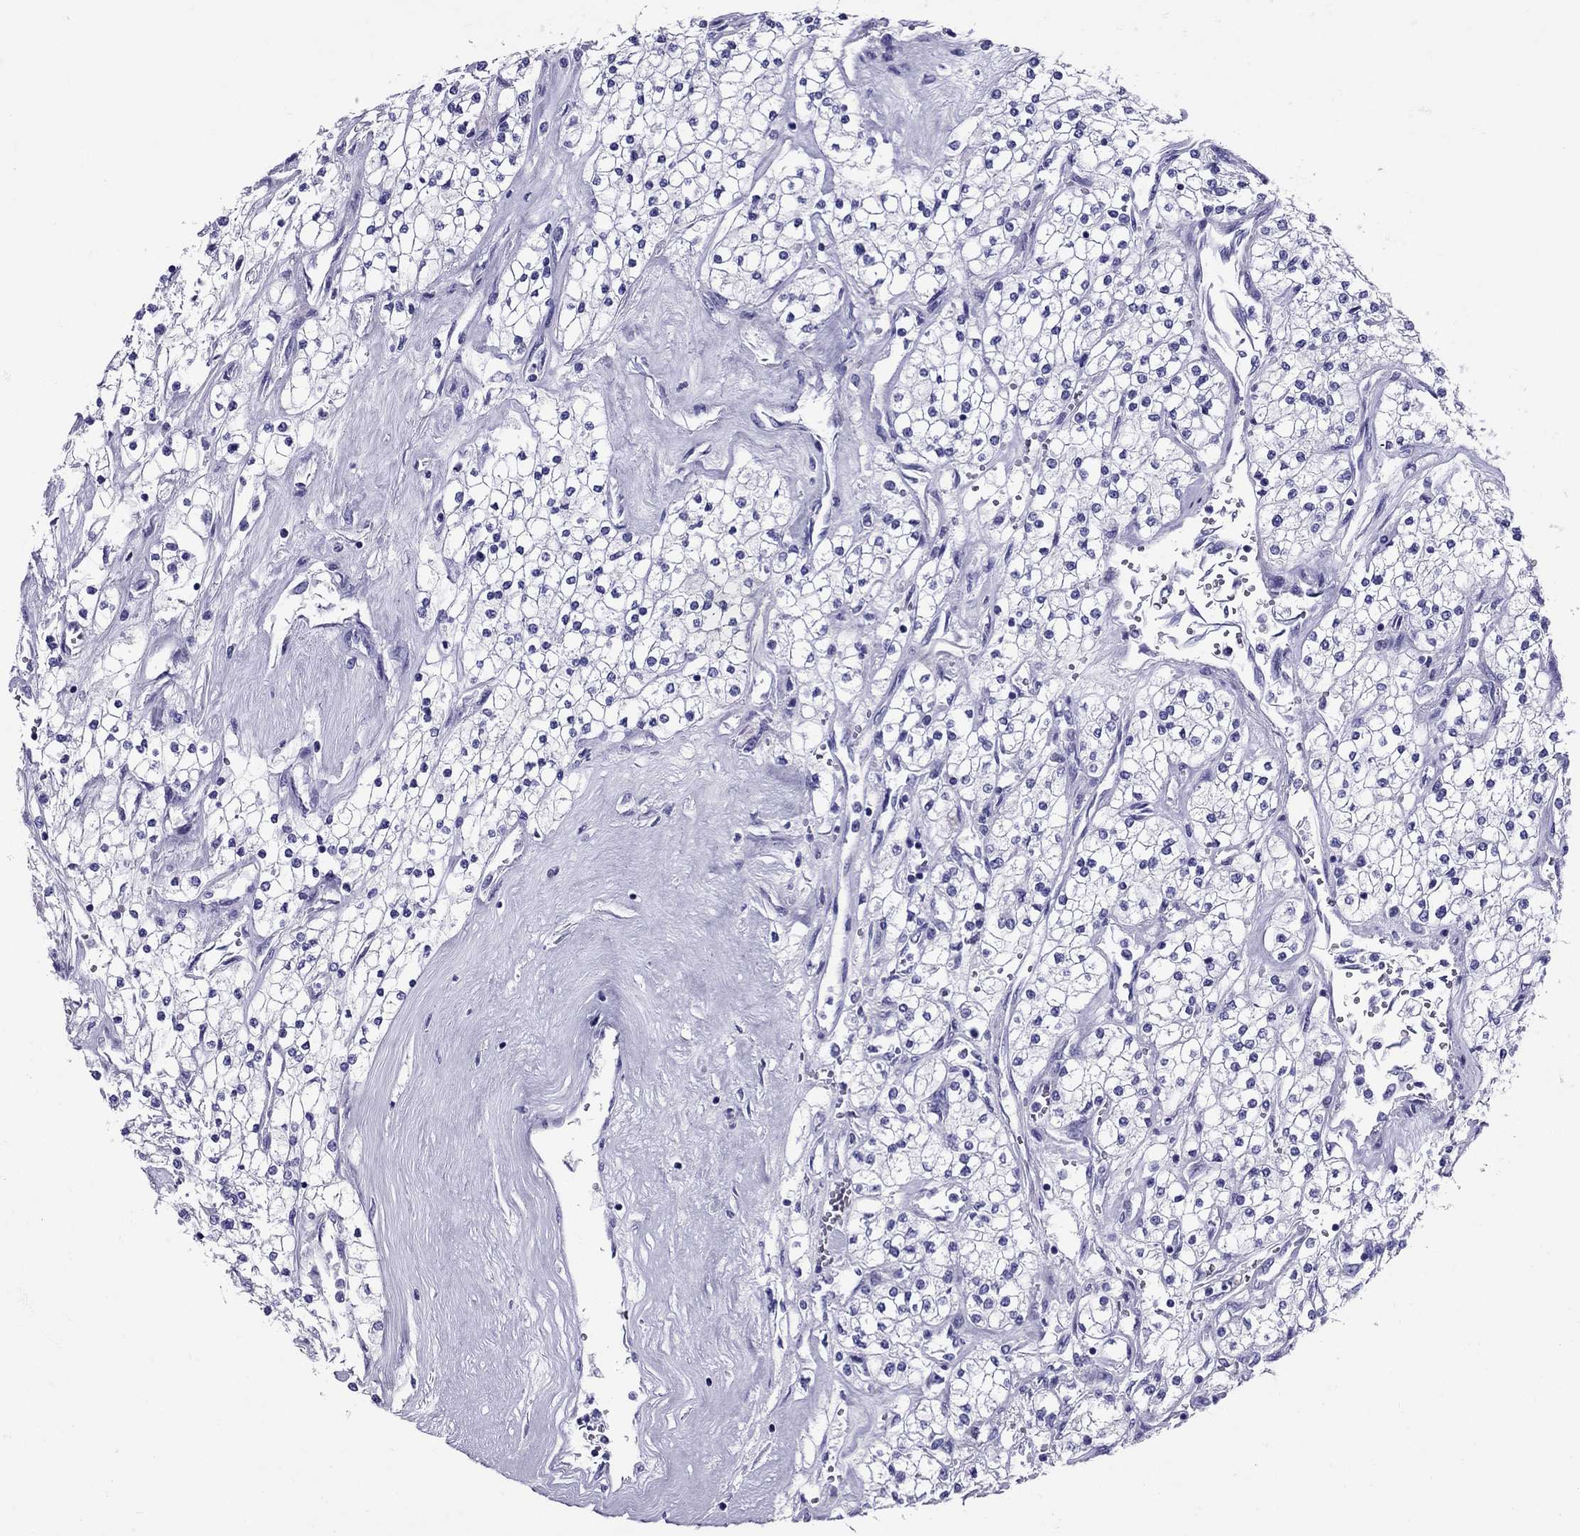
{"staining": {"intensity": "negative", "quantity": "none", "location": "none"}, "tissue": "renal cancer", "cell_type": "Tumor cells", "image_type": "cancer", "snomed": [{"axis": "morphology", "description": "Adenocarcinoma, NOS"}, {"axis": "topography", "description": "Kidney"}], "caption": "Tumor cells show no significant positivity in adenocarcinoma (renal).", "gene": "AVPR1B", "patient": {"sex": "male", "age": 80}}